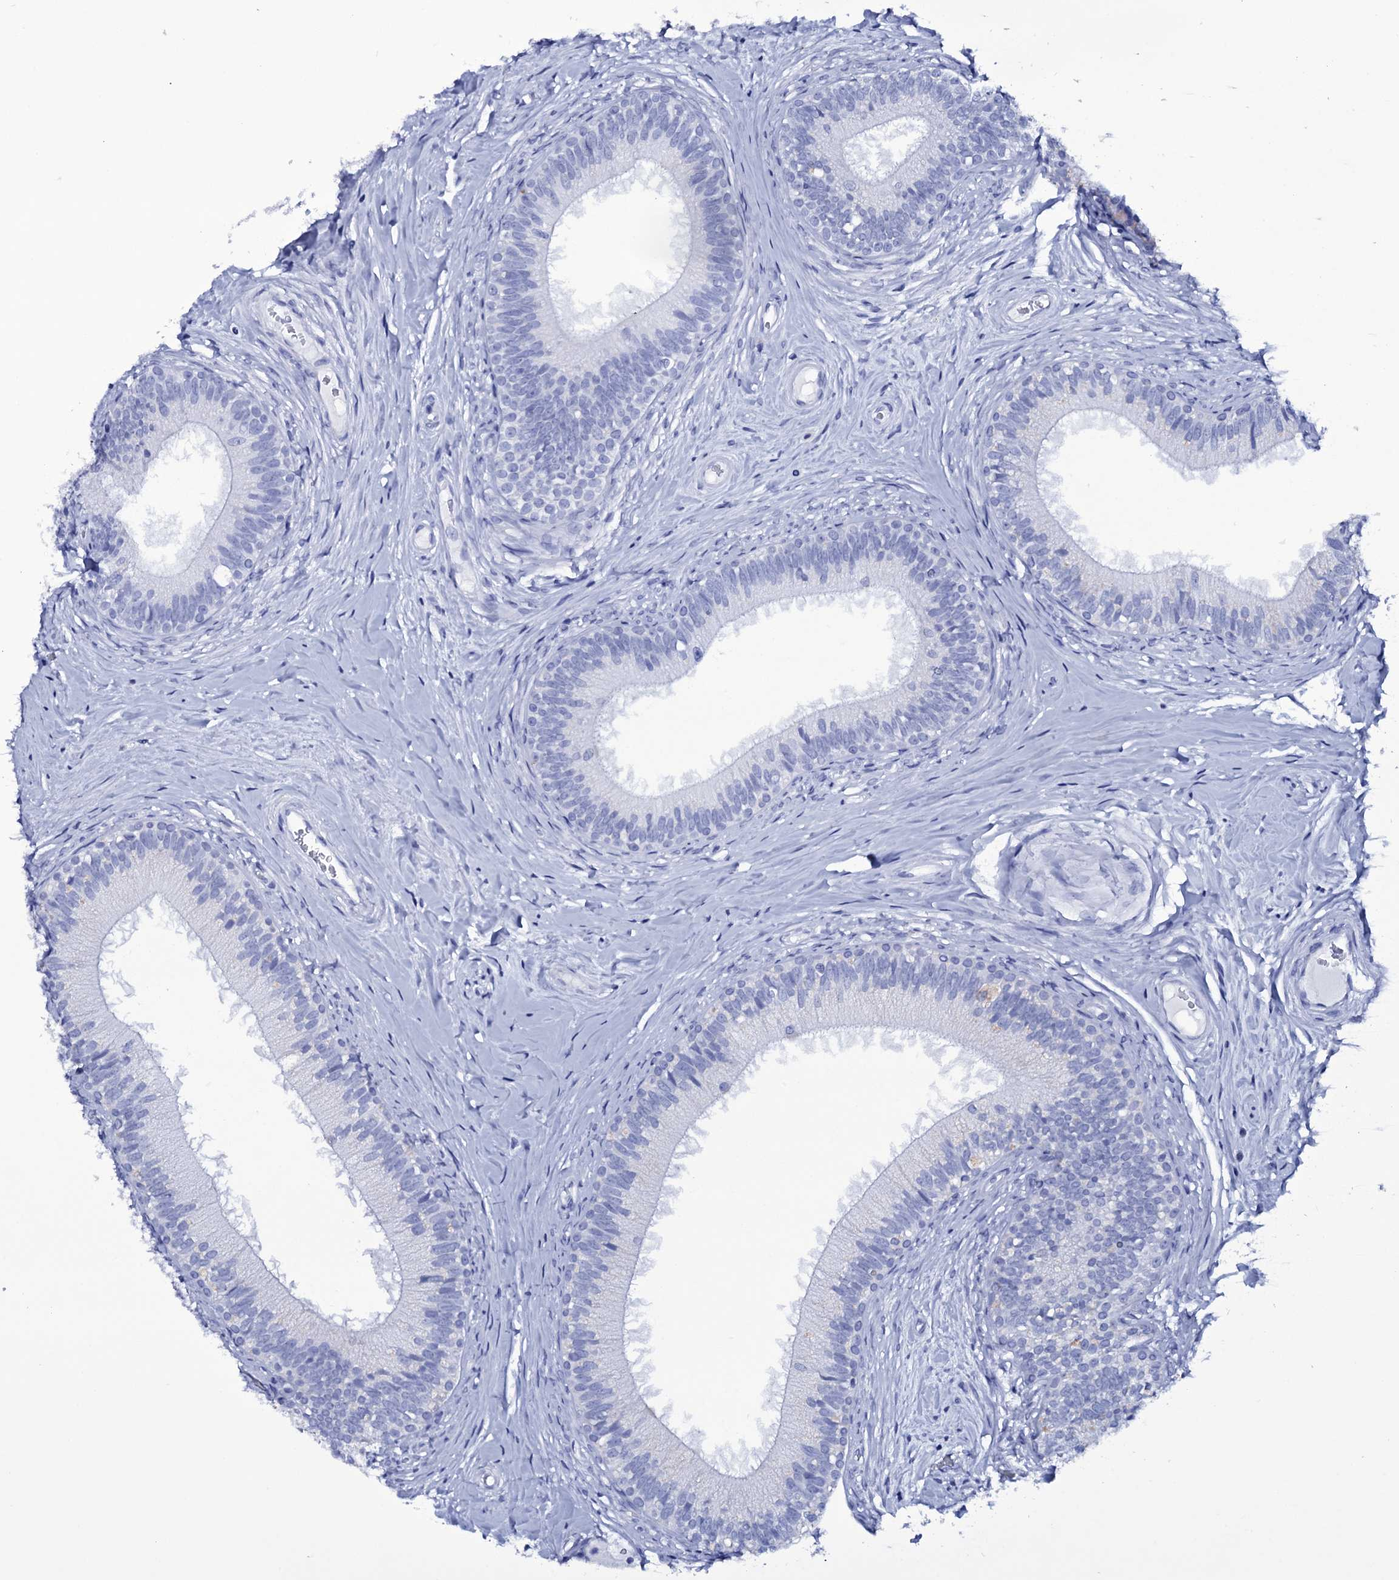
{"staining": {"intensity": "negative", "quantity": "none", "location": "none"}, "tissue": "epididymis", "cell_type": "Glandular cells", "image_type": "normal", "snomed": [{"axis": "morphology", "description": "Normal tissue, NOS"}, {"axis": "topography", "description": "Epididymis"}], "caption": "Protein analysis of unremarkable epididymis exhibits no significant positivity in glandular cells.", "gene": "ITPRID2", "patient": {"sex": "male", "age": 33}}